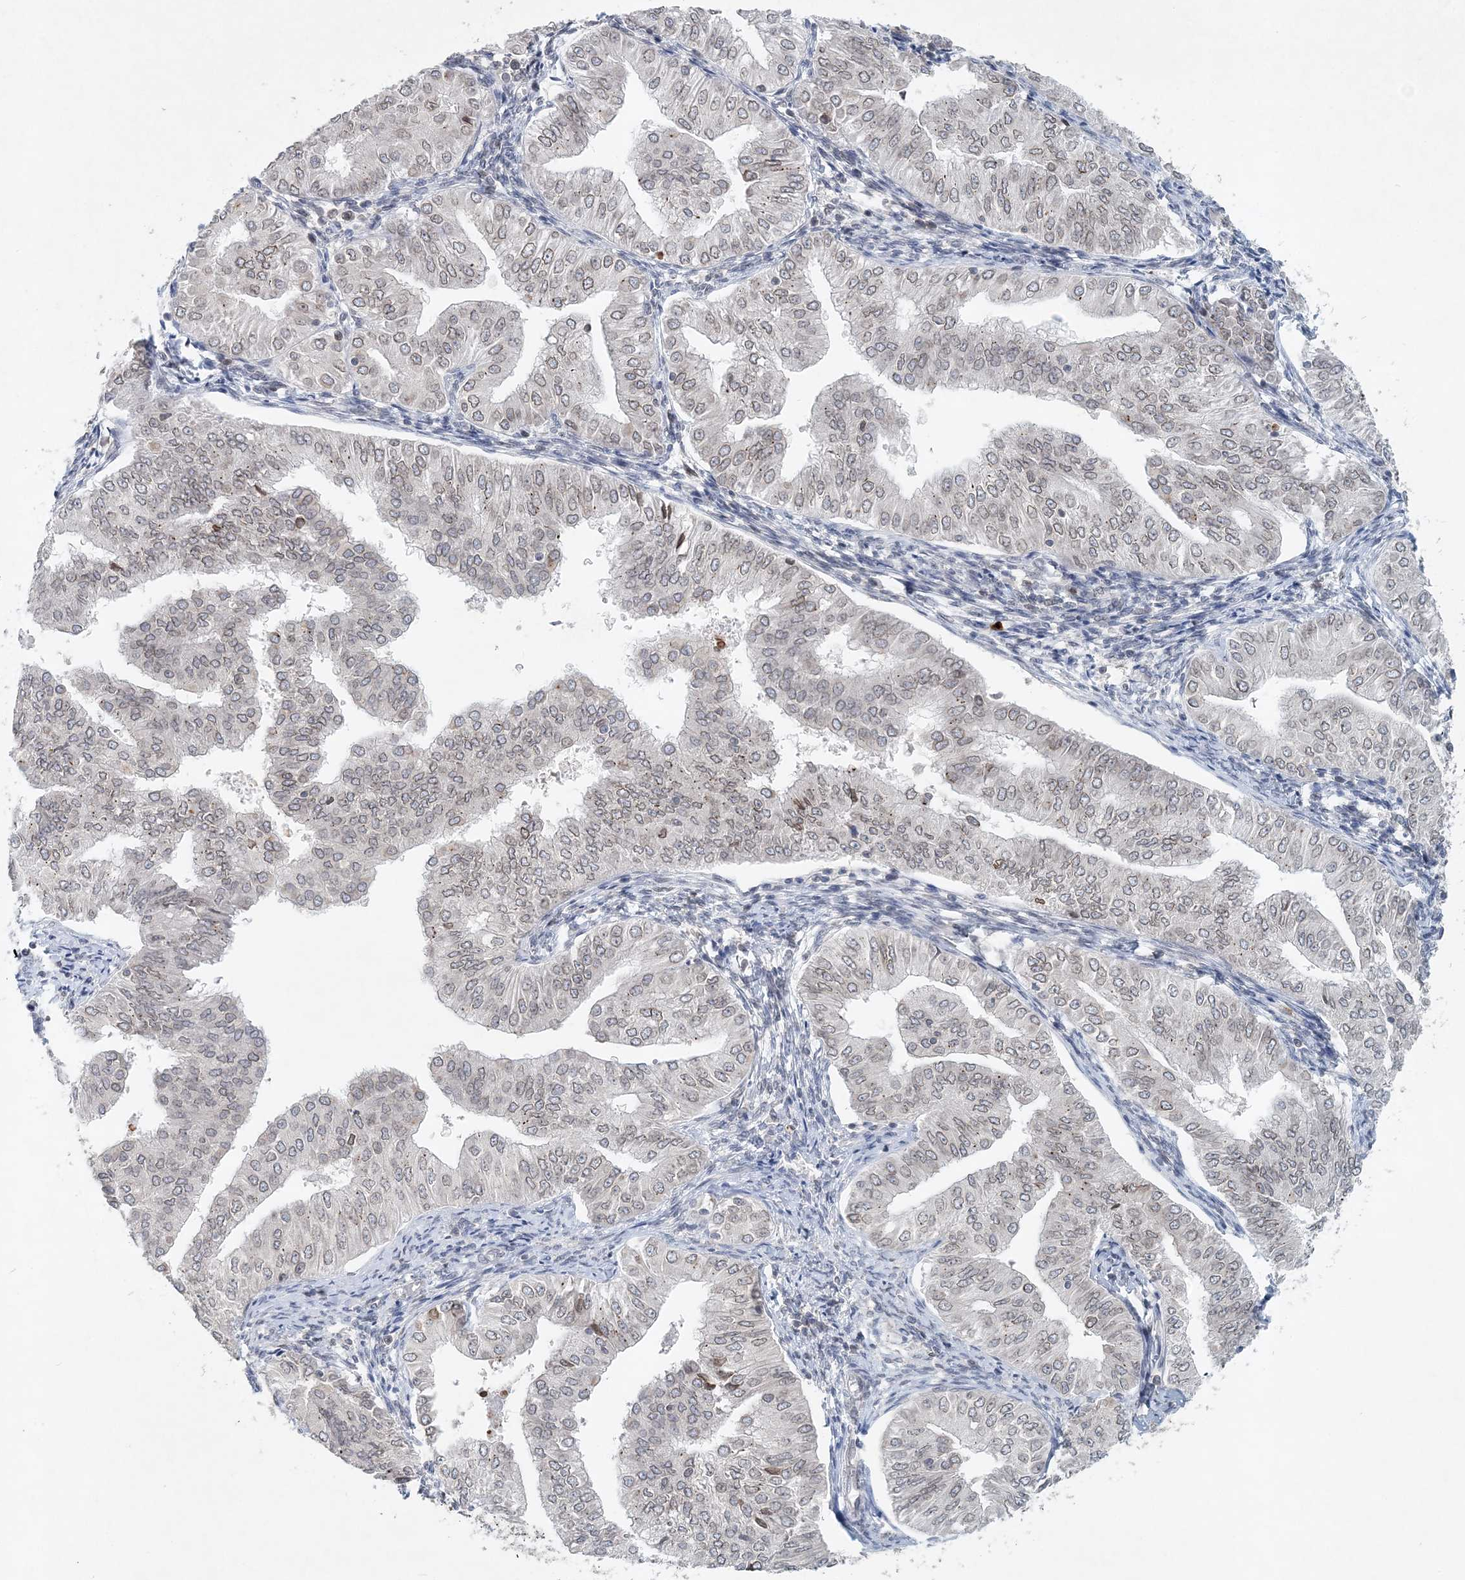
{"staining": {"intensity": "weak", "quantity": "25%-75%", "location": "cytoplasmic/membranous,nuclear"}, "tissue": "endometrial cancer", "cell_type": "Tumor cells", "image_type": "cancer", "snomed": [{"axis": "morphology", "description": "Normal tissue, NOS"}, {"axis": "morphology", "description": "Adenocarcinoma, NOS"}, {"axis": "topography", "description": "Endometrium"}], "caption": "About 25%-75% of tumor cells in adenocarcinoma (endometrial) display weak cytoplasmic/membranous and nuclear protein staining as visualized by brown immunohistochemical staining.", "gene": "NUP54", "patient": {"sex": "female", "age": 53}}